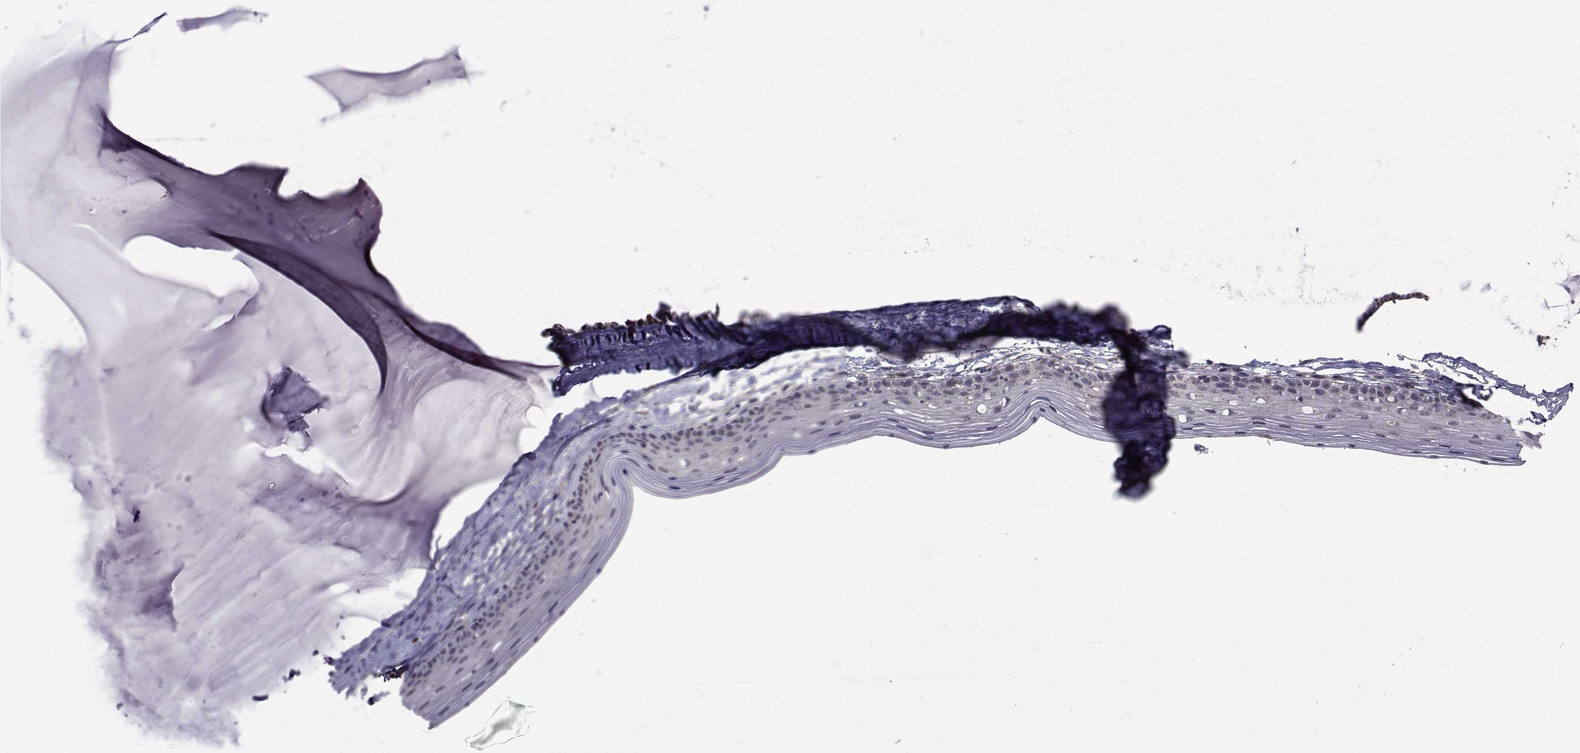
{"staining": {"intensity": "moderate", "quantity": ">75%", "location": "cytoplasmic/membranous"}, "tissue": "cervix", "cell_type": "Glandular cells", "image_type": "normal", "snomed": [{"axis": "morphology", "description": "Normal tissue, NOS"}, {"axis": "topography", "description": "Cervix"}], "caption": "This photomicrograph demonstrates normal cervix stained with IHC to label a protein in brown. The cytoplasmic/membranous of glandular cells show moderate positivity for the protein. Nuclei are counter-stained blue.", "gene": "ATP6V1C2", "patient": {"sex": "female", "age": 40}}